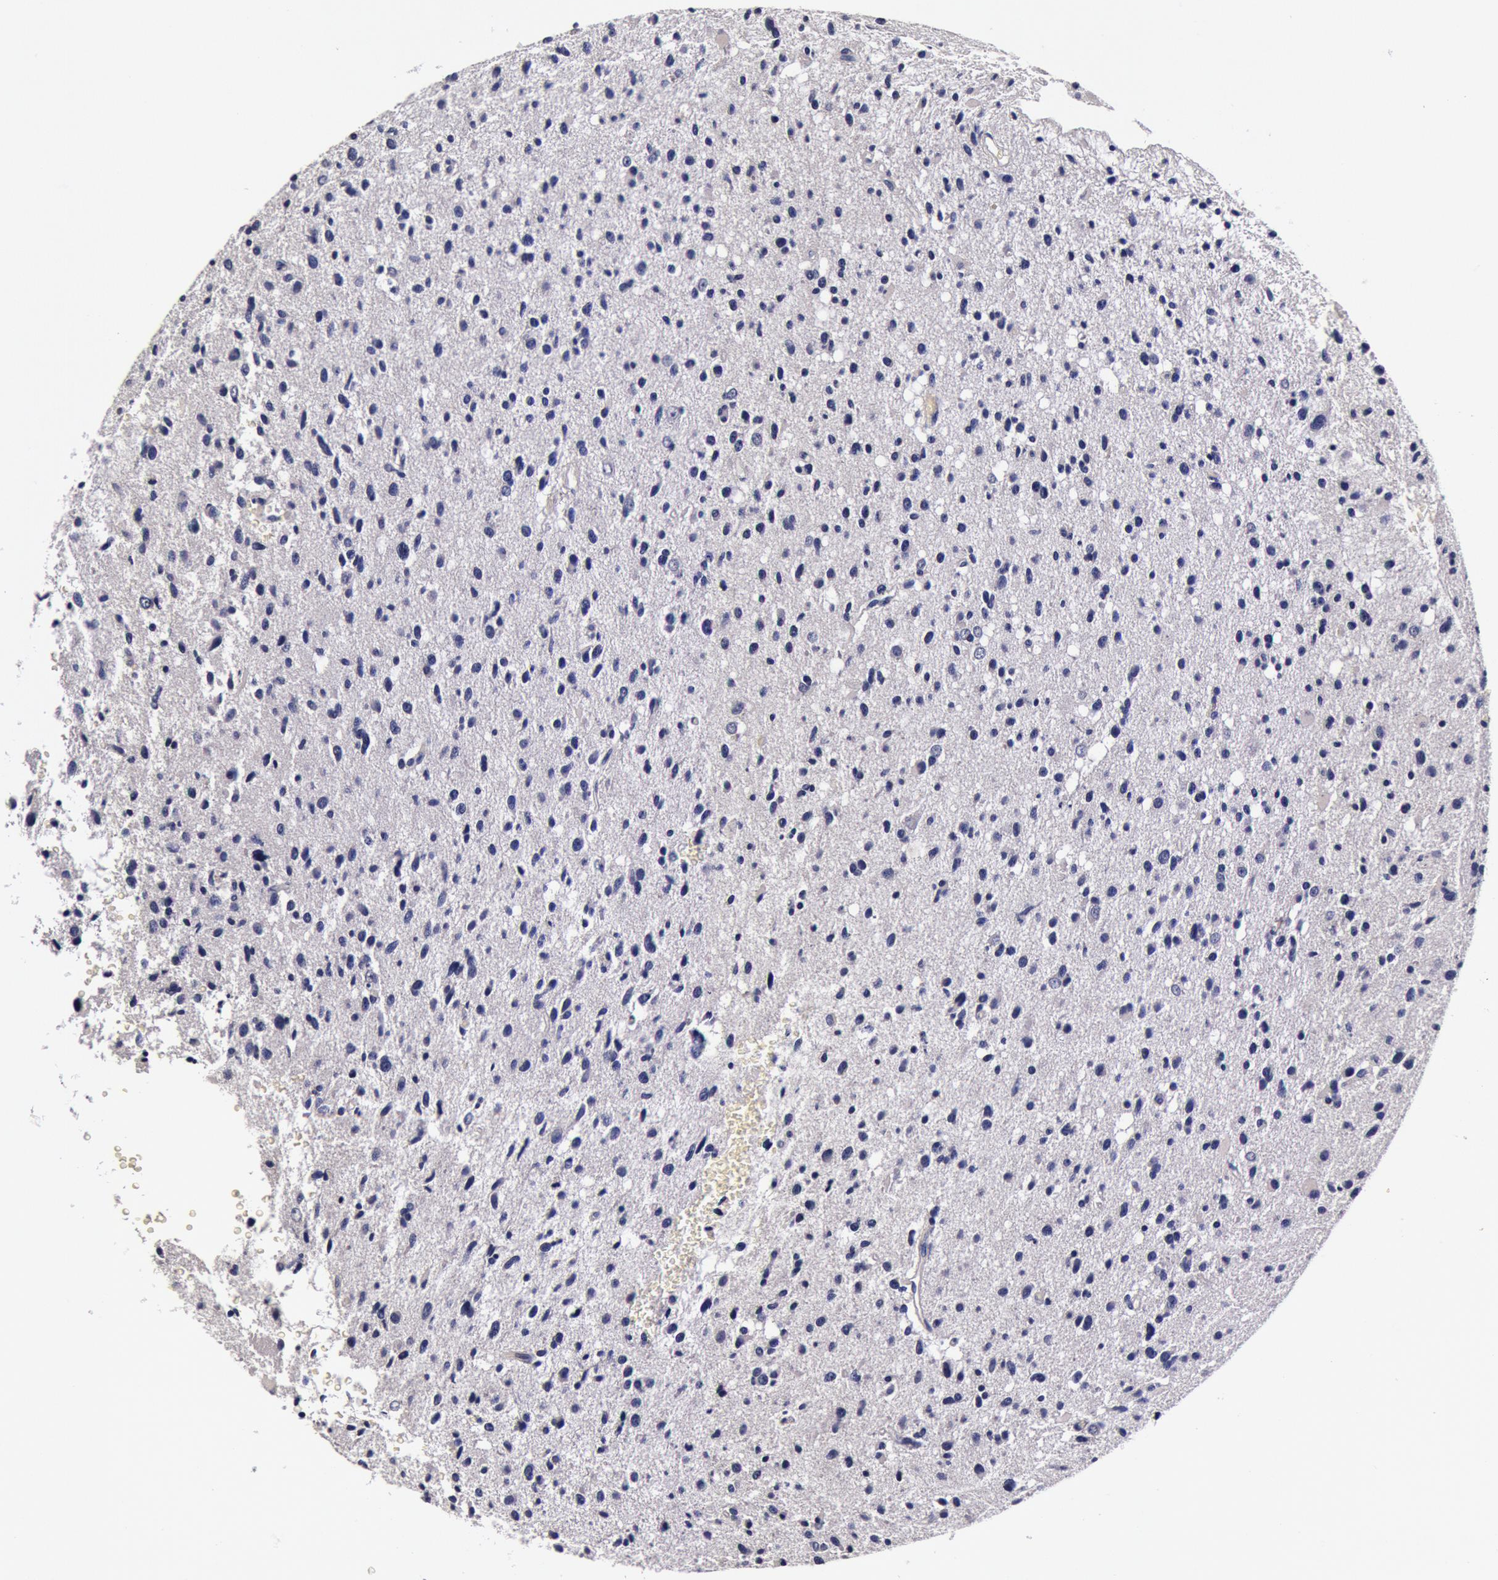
{"staining": {"intensity": "negative", "quantity": "none", "location": "none"}, "tissue": "glioma", "cell_type": "Tumor cells", "image_type": "cancer", "snomed": [{"axis": "morphology", "description": "Glioma, malignant, Low grade"}, {"axis": "topography", "description": "Brain"}], "caption": "Tumor cells are negative for protein expression in human low-grade glioma (malignant).", "gene": "CCDC22", "patient": {"sex": "female", "age": 46}}